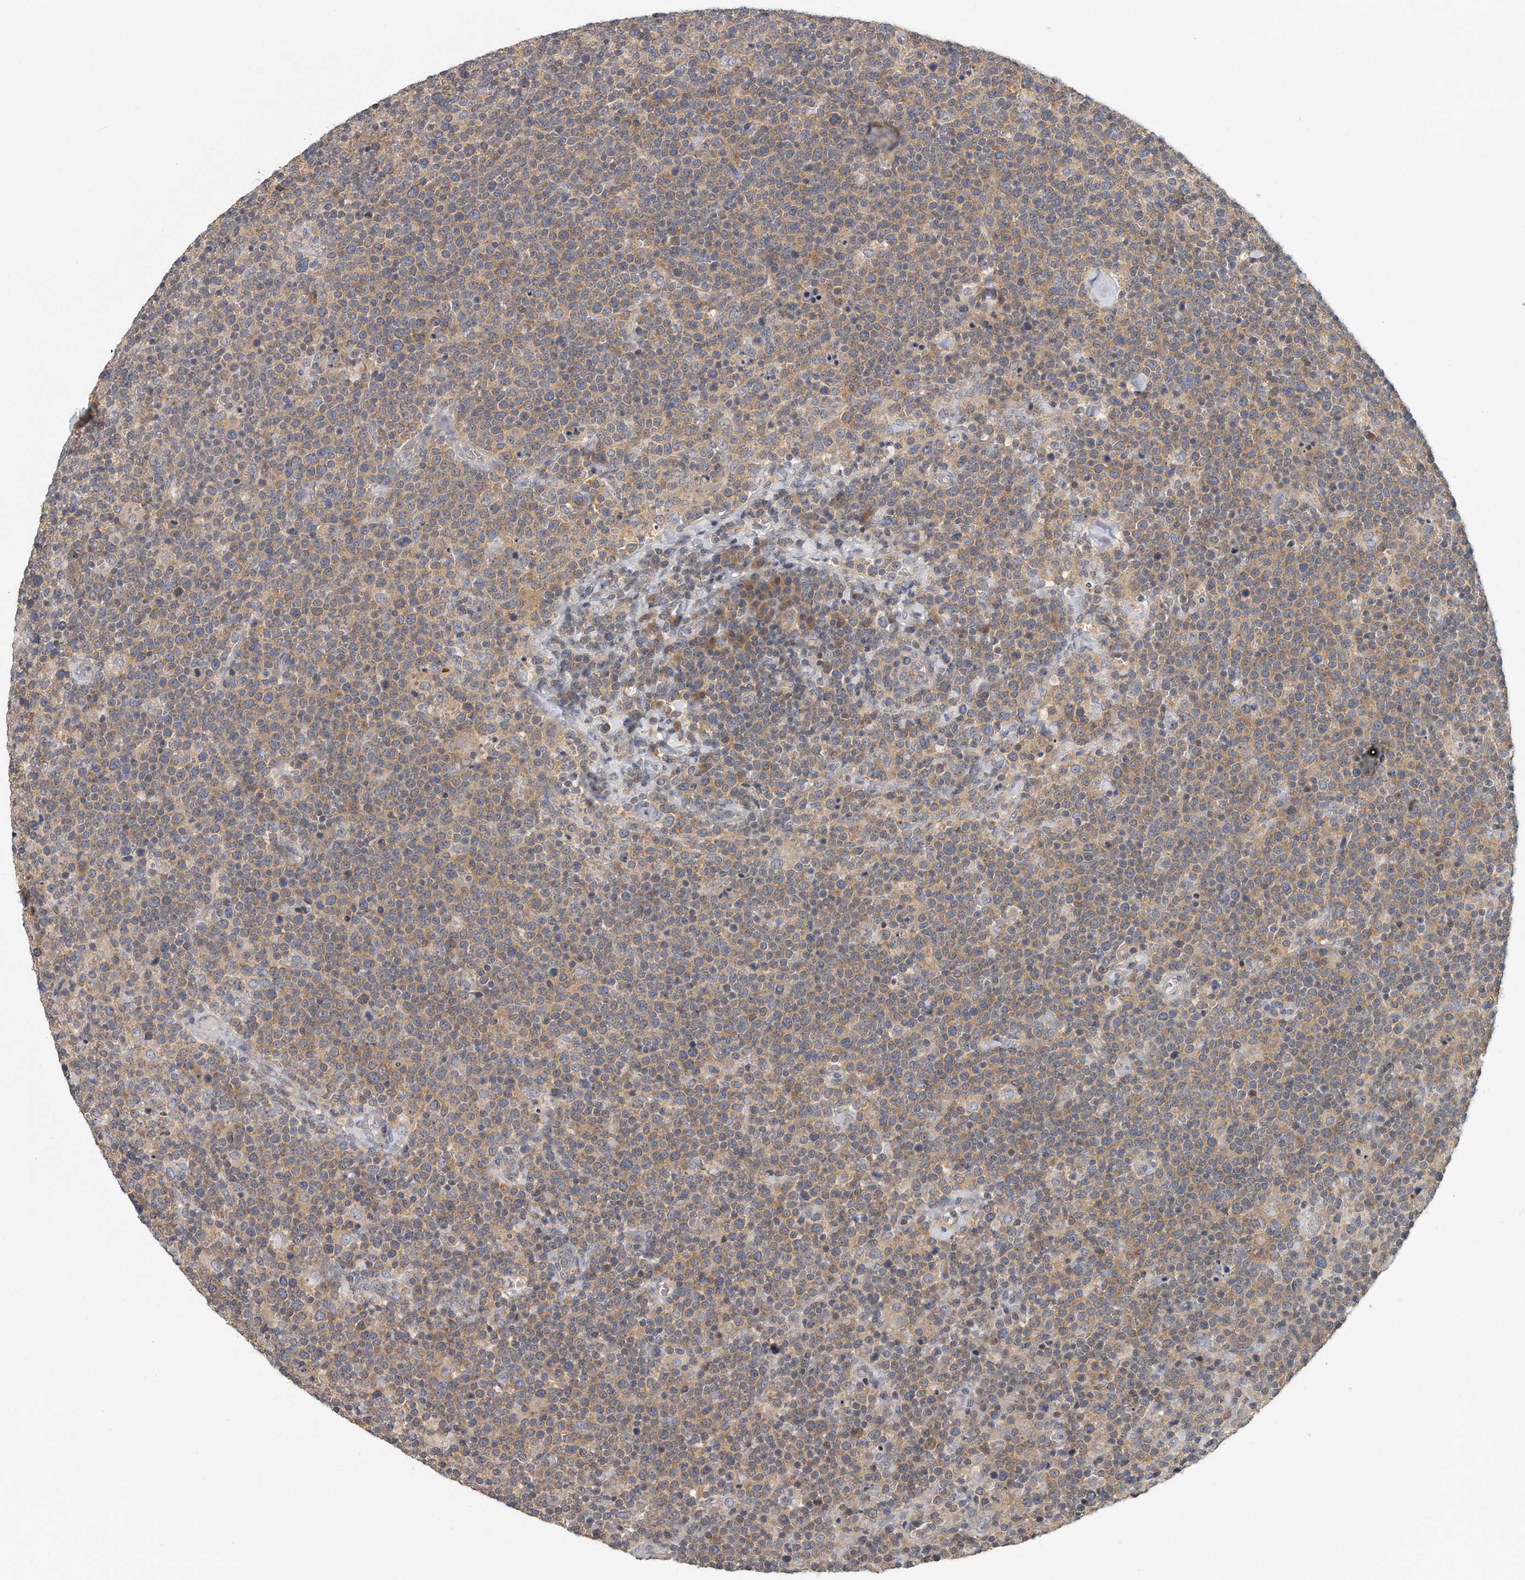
{"staining": {"intensity": "weak", "quantity": ">75%", "location": "cytoplasmic/membranous"}, "tissue": "lymphoma", "cell_type": "Tumor cells", "image_type": "cancer", "snomed": [{"axis": "morphology", "description": "Malignant lymphoma, non-Hodgkin's type, High grade"}, {"axis": "topography", "description": "Lymph node"}], "caption": "Approximately >75% of tumor cells in lymphoma exhibit weak cytoplasmic/membranous protein staining as visualized by brown immunohistochemical staining.", "gene": "EIF3I", "patient": {"sex": "male", "age": 61}}